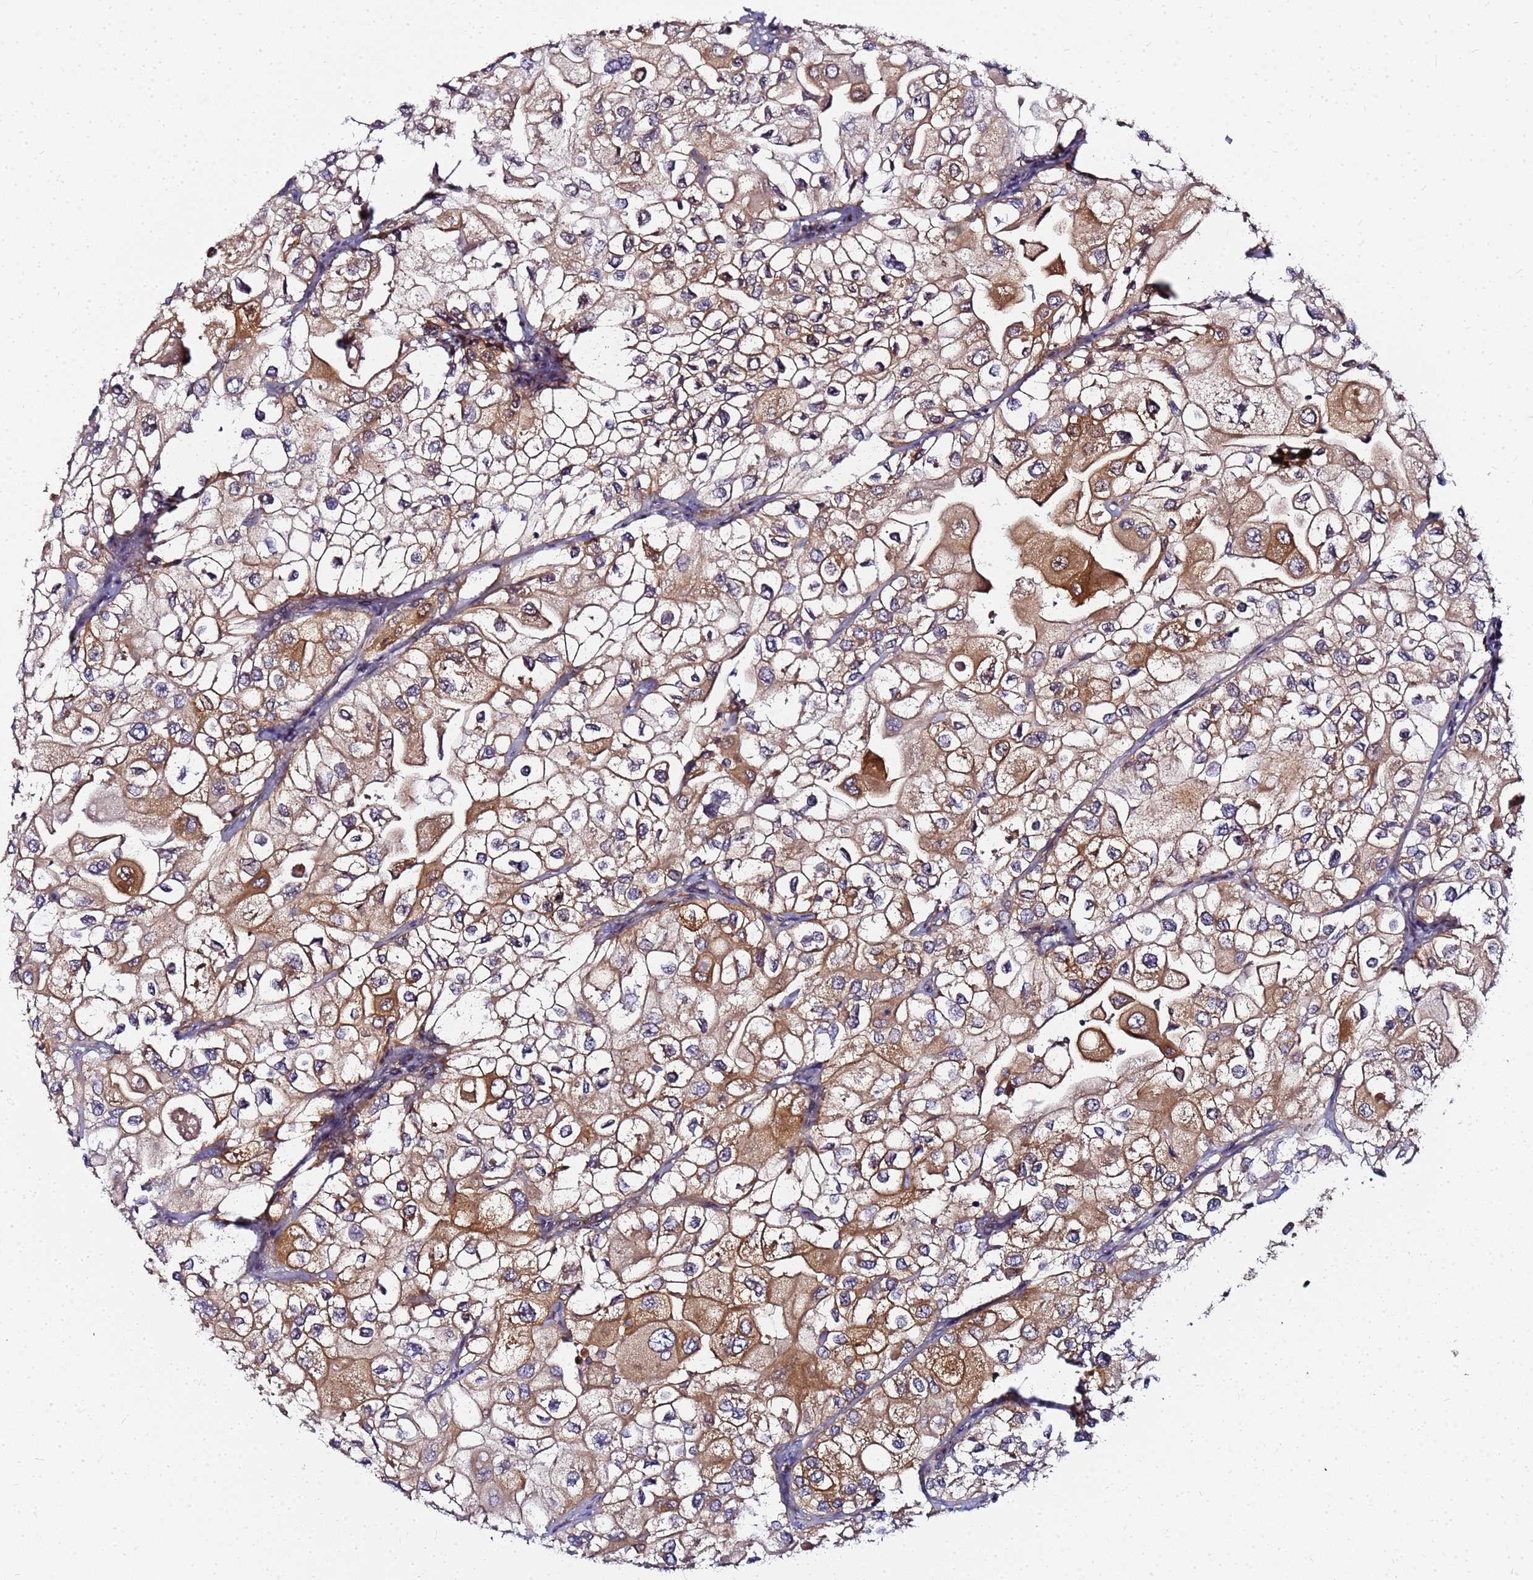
{"staining": {"intensity": "moderate", "quantity": ">75%", "location": "cytoplasmic/membranous"}, "tissue": "urothelial cancer", "cell_type": "Tumor cells", "image_type": "cancer", "snomed": [{"axis": "morphology", "description": "Urothelial carcinoma, High grade"}, {"axis": "topography", "description": "Urinary bladder"}], "caption": "DAB immunohistochemical staining of urothelial cancer exhibits moderate cytoplasmic/membranous protein expression in approximately >75% of tumor cells. The protein is stained brown, and the nuclei are stained in blue (DAB (3,3'-diaminobenzidine) IHC with brightfield microscopy, high magnification).", "gene": "CHM", "patient": {"sex": "male", "age": 64}}